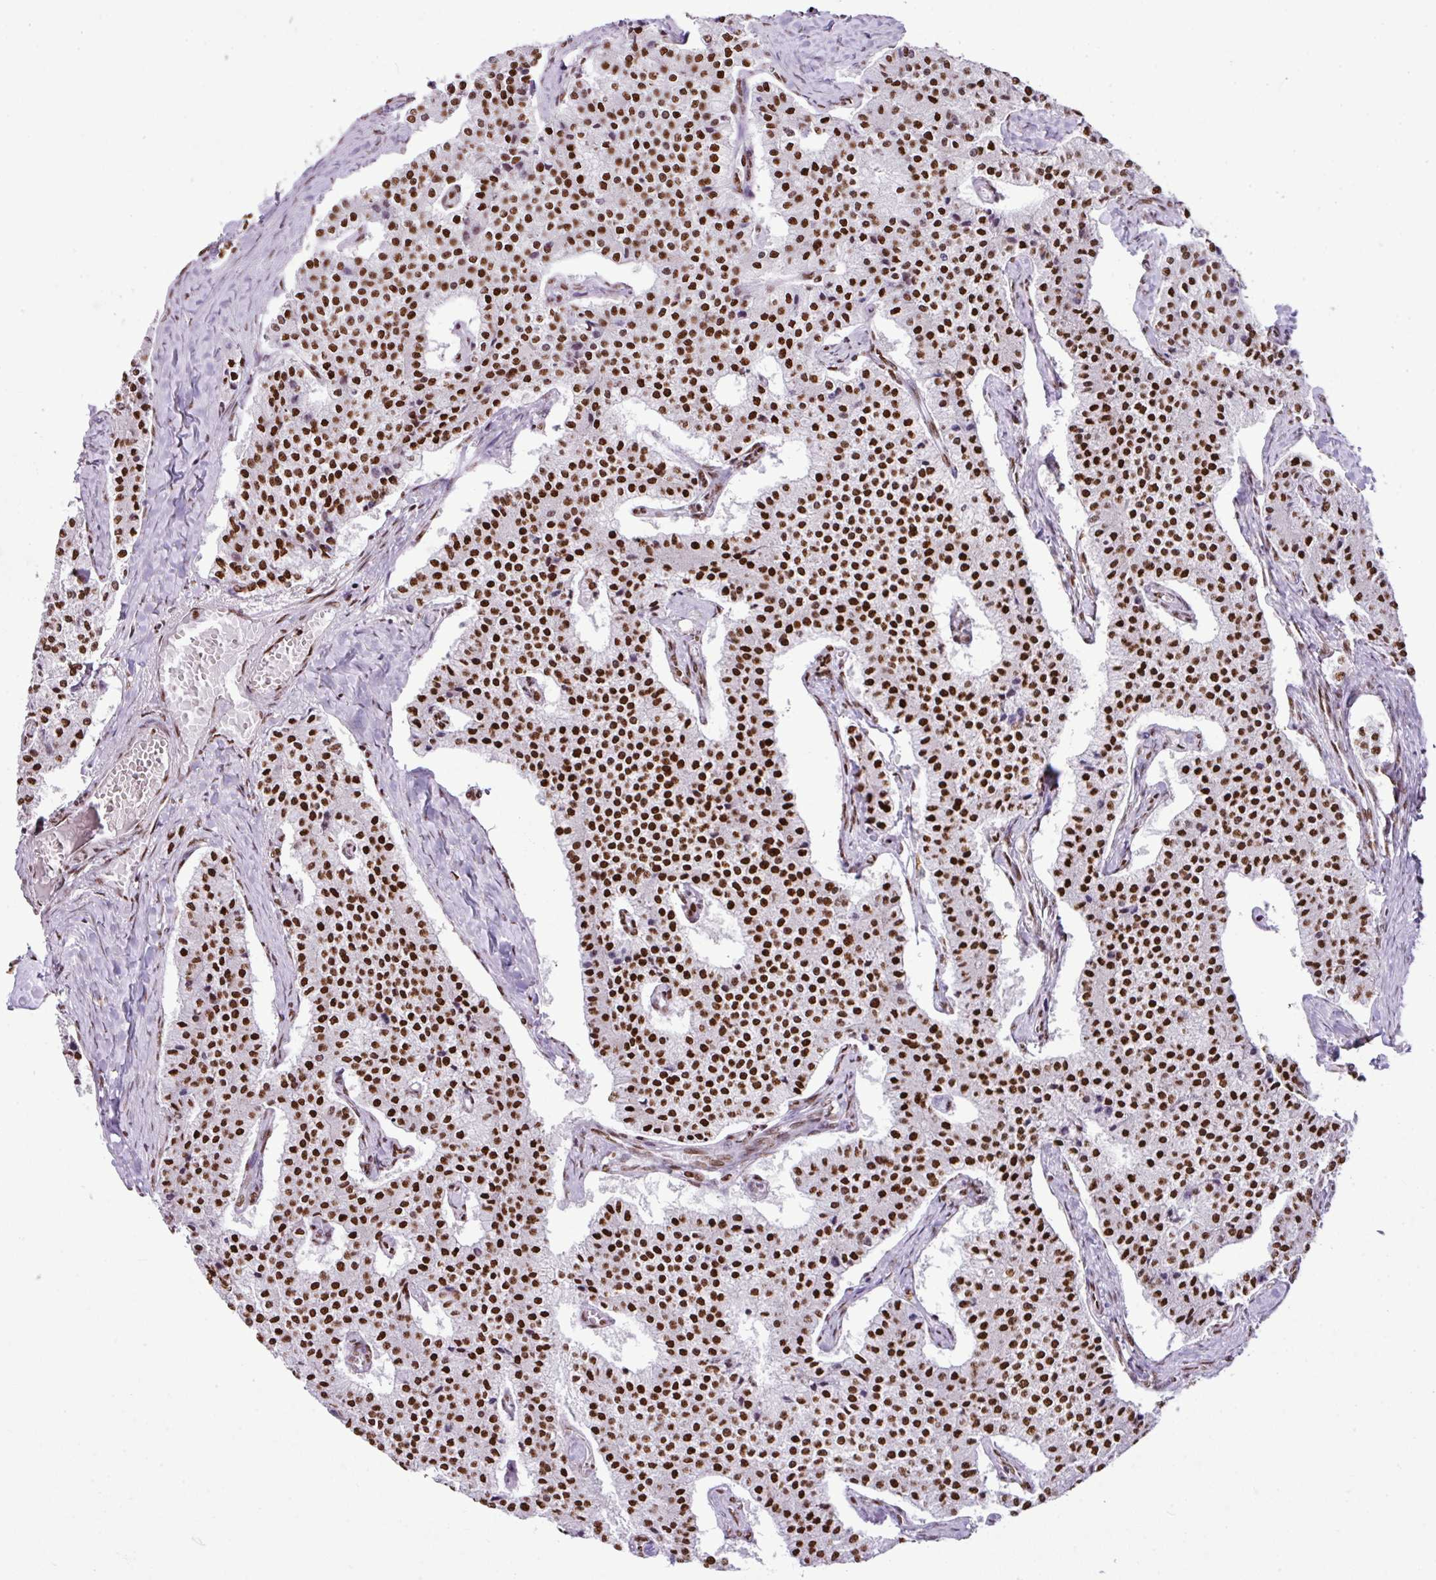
{"staining": {"intensity": "moderate", "quantity": ">75%", "location": "nuclear"}, "tissue": "carcinoid", "cell_type": "Tumor cells", "image_type": "cancer", "snomed": [{"axis": "morphology", "description": "Carcinoid, malignant, NOS"}, {"axis": "topography", "description": "Colon"}], "caption": "Immunohistochemical staining of carcinoid shows medium levels of moderate nuclear positivity in about >75% of tumor cells.", "gene": "RARG", "patient": {"sex": "female", "age": 52}}